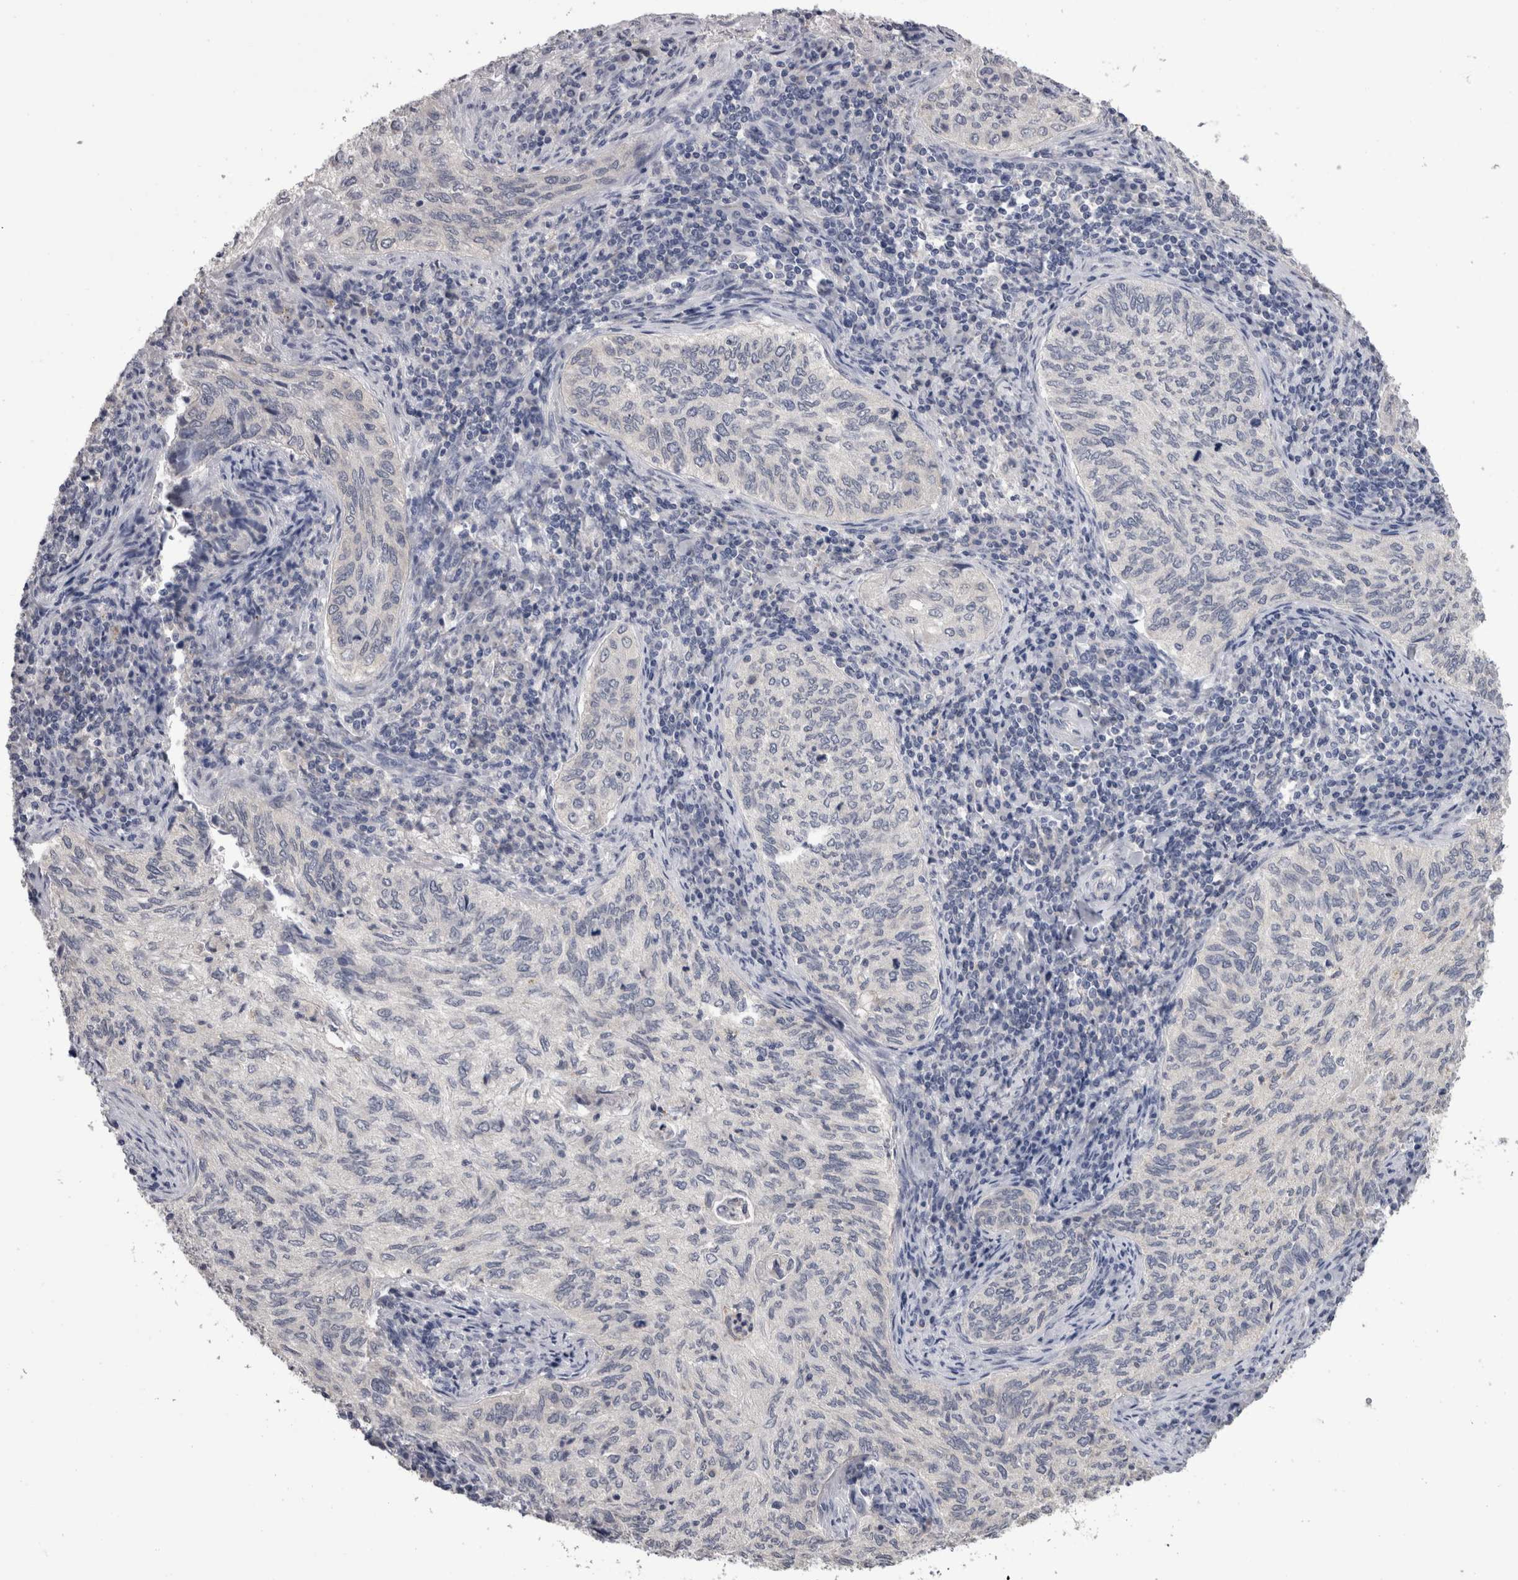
{"staining": {"intensity": "negative", "quantity": "none", "location": "none"}, "tissue": "cervical cancer", "cell_type": "Tumor cells", "image_type": "cancer", "snomed": [{"axis": "morphology", "description": "Squamous cell carcinoma, NOS"}, {"axis": "topography", "description": "Cervix"}], "caption": "A histopathology image of human cervical squamous cell carcinoma is negative for staining in tumor cells. (IHC, brightfield microscopy, high magnification).", "gene": "FHOD3", "patient": {"sex": "female", "age": 30}}